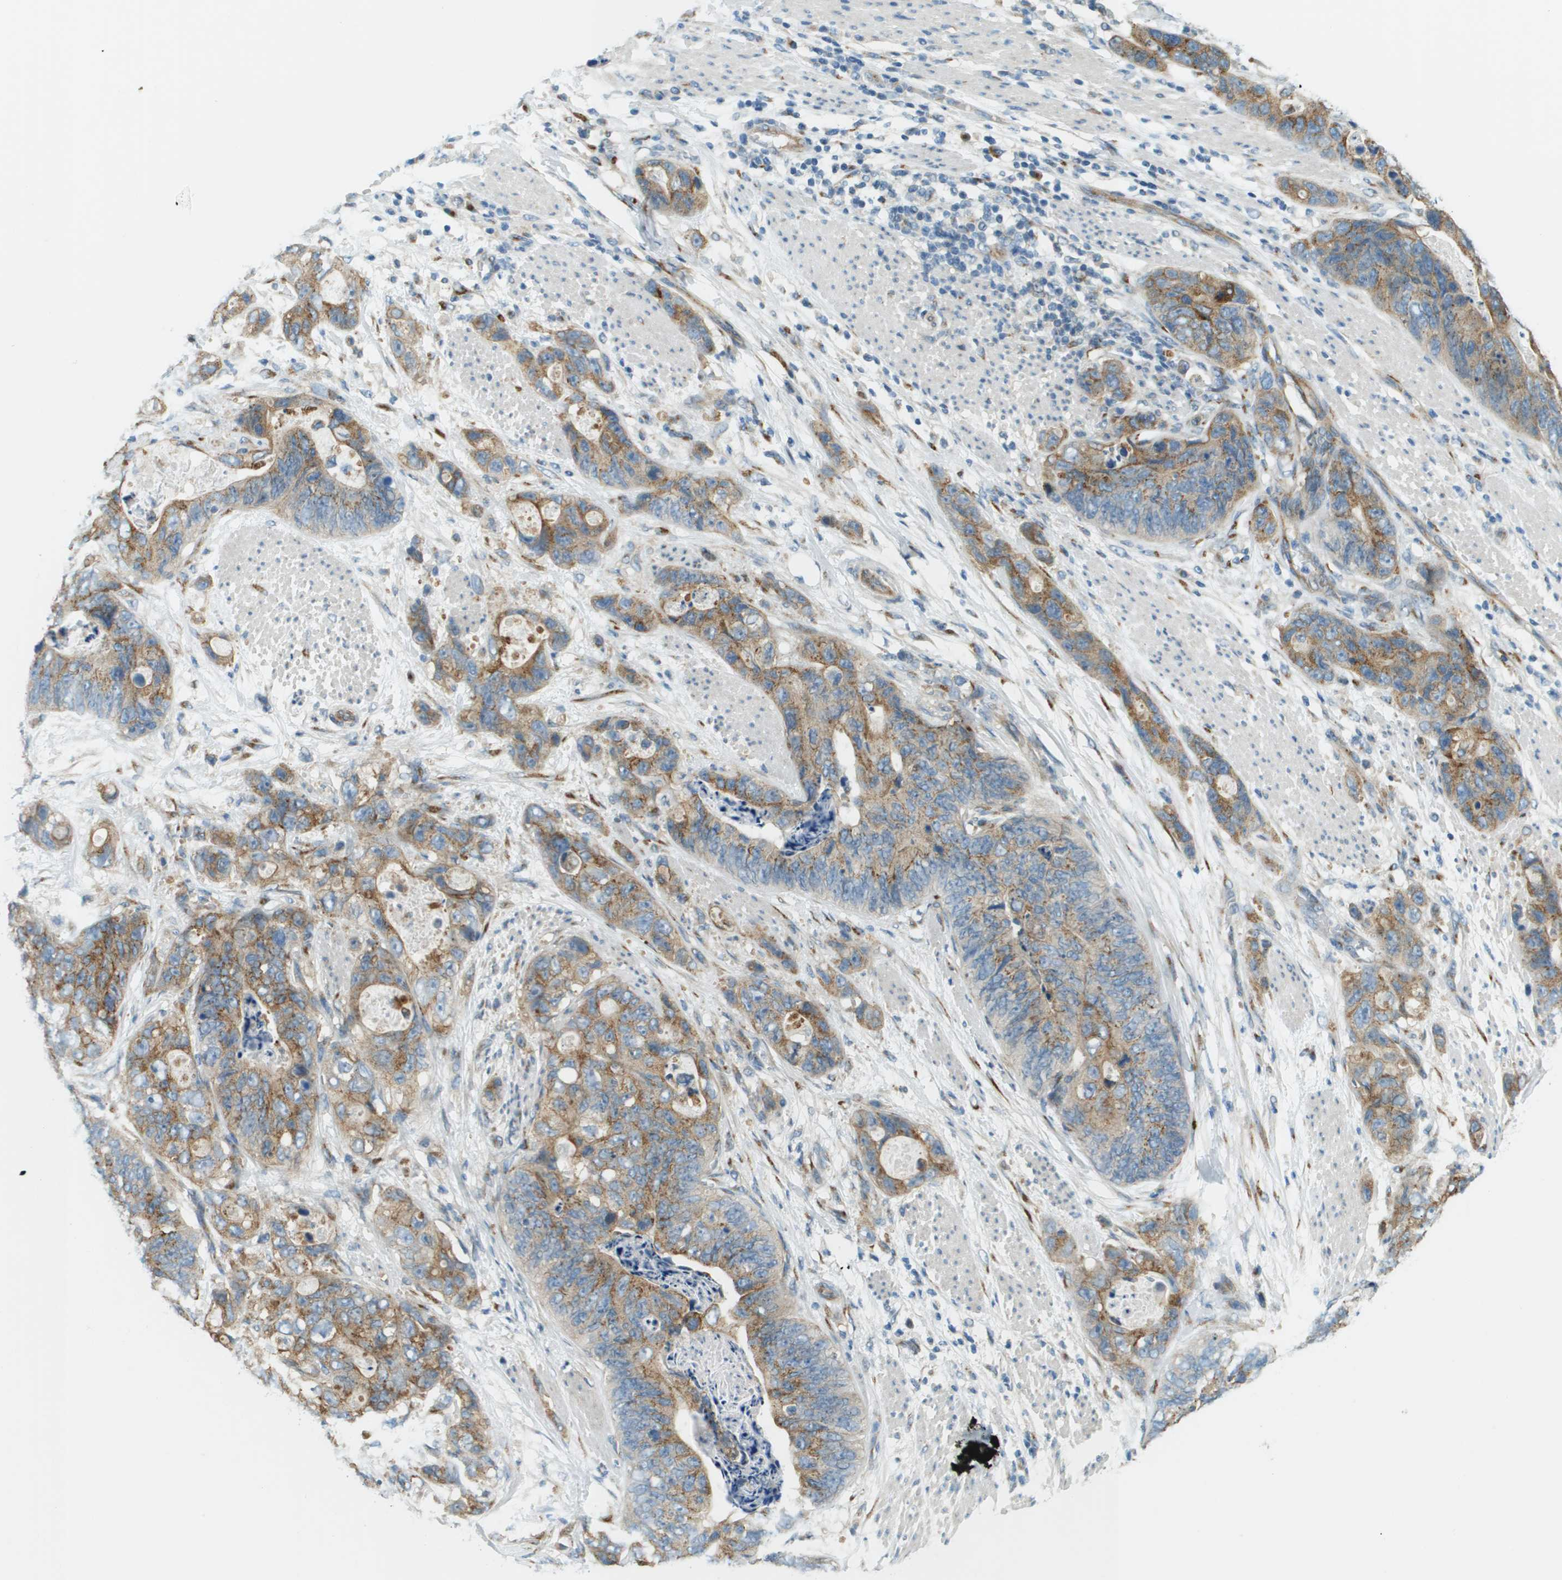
{"staining": {"intensity": "moderate", "quantity": ">75%", "location": "cytoplasmic/membranous"}, "tissue": "stomach cancer", "cell_type": "Tumor cells", "image_type": "cancer", "snomed": [{"axis": "morphology", "description": "Adenocarcinoma, NOS"}, {"axis": "topography", "description": "Stomach"}], "caption": "Immunohistochemistry histopathology image of neoplastic tissue: human adenocarcinoma (stomach) stained using immunohistochemistry demonstrates medium levels of moderate protein expression localized specifically in the cytoplasmic/membranous of tumor cells, appearing as a cytoplasmic/membranous brown color.", "gene": "ACBD3", "patient": {"sex": "female", "age": 89}}